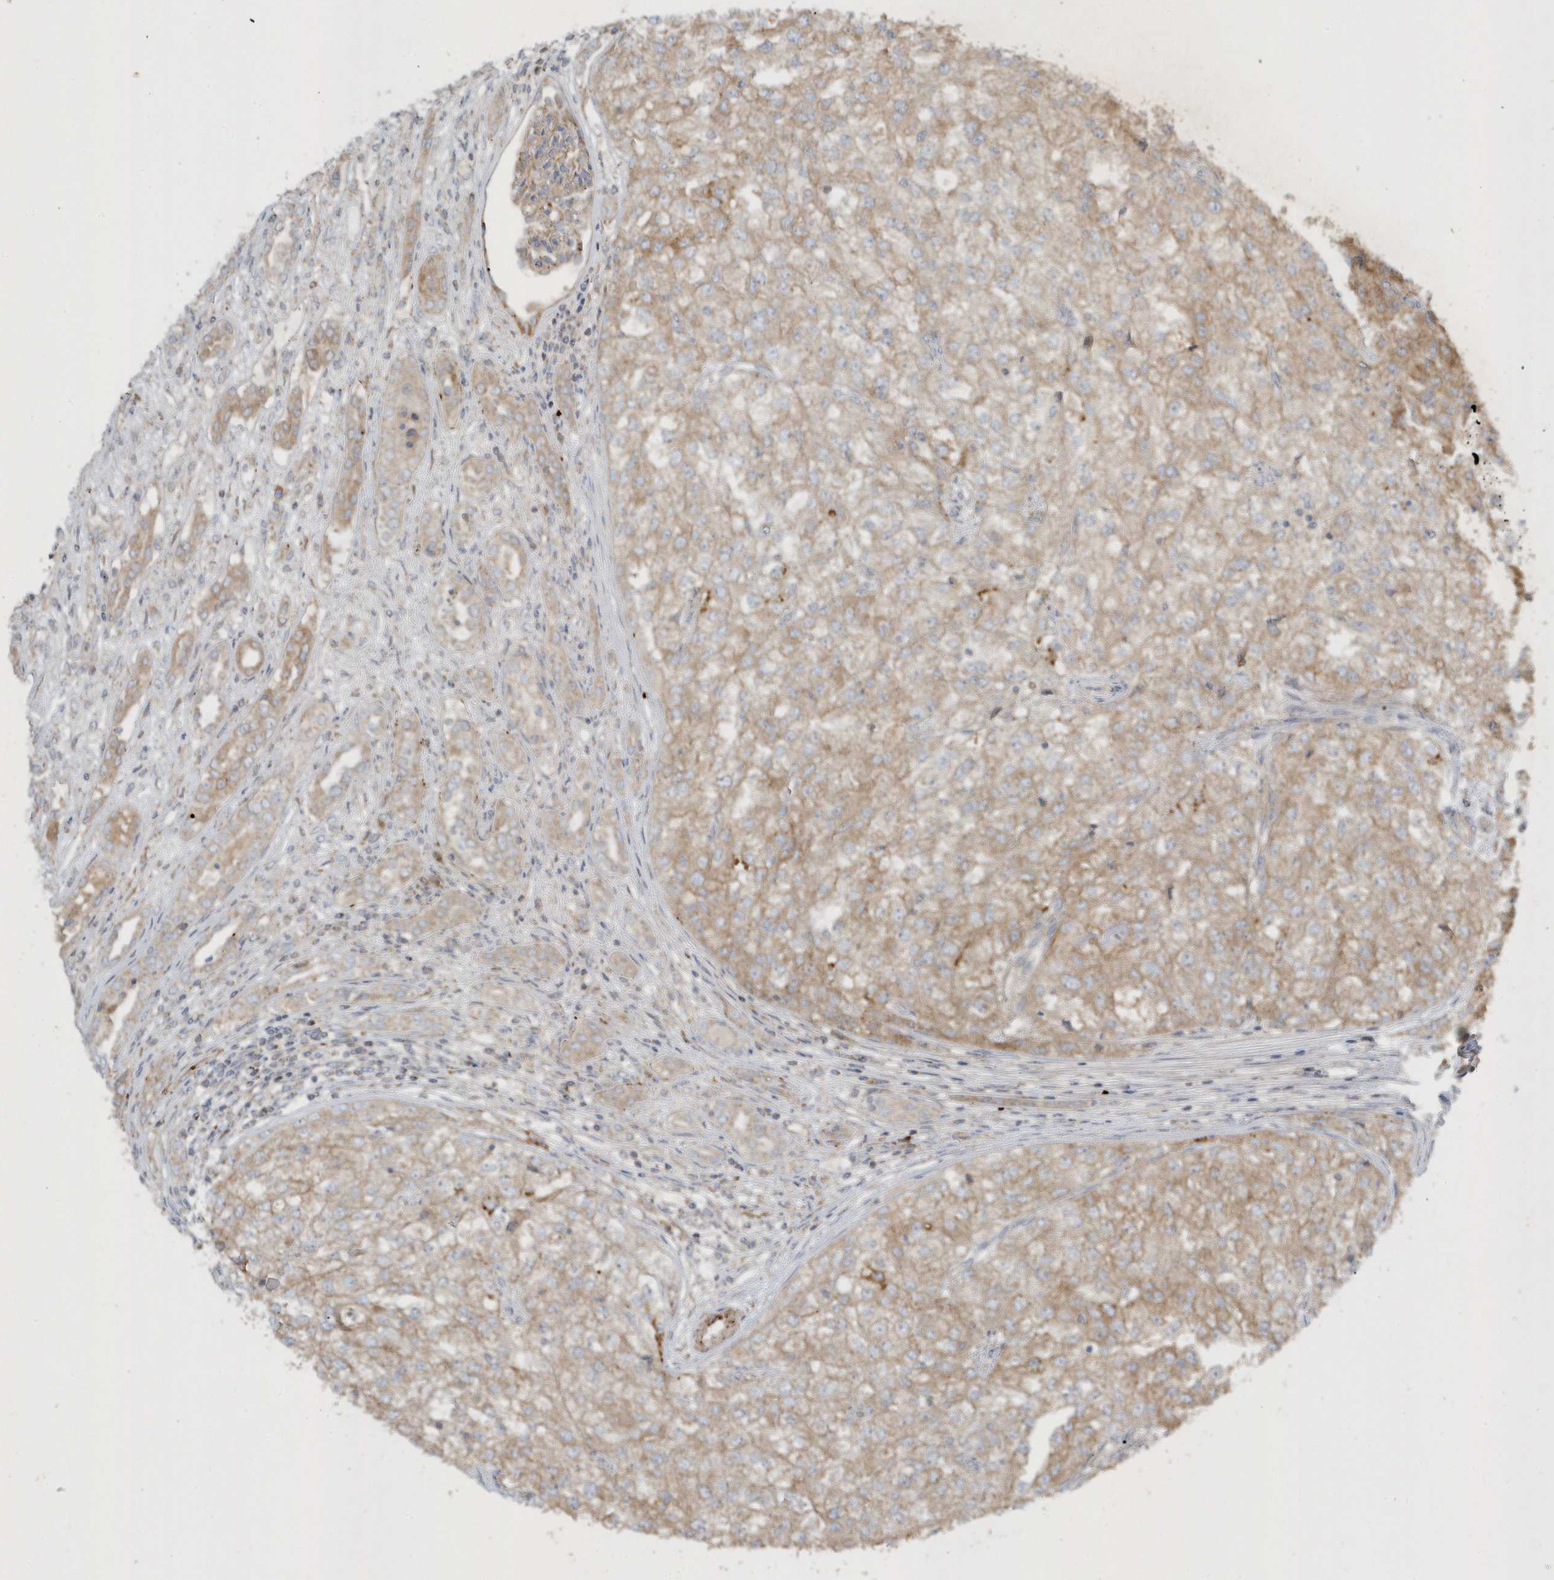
{"staining": {"intensity": "moderate", "quantity": ">75%", "location": "cytoplasmic/membranous"}, "tissue": "renal cancer", "cell_type": "Tumor cells", "image_type": "cancer", "snomed": [{"axis": "morphology", "description": "Adenocarcinoma, NOS"}, {"axis": "topography", "description": "Kidney"}], "caption": "This image reveals IHC staining of renal cancer (adenocarcinoma), with medium moderate cytoplasmic/membranous positivity in approximately >75% of tumor cells.", "gene": "SLC38A2", "patient": {"sex": "female", "age": 54}}